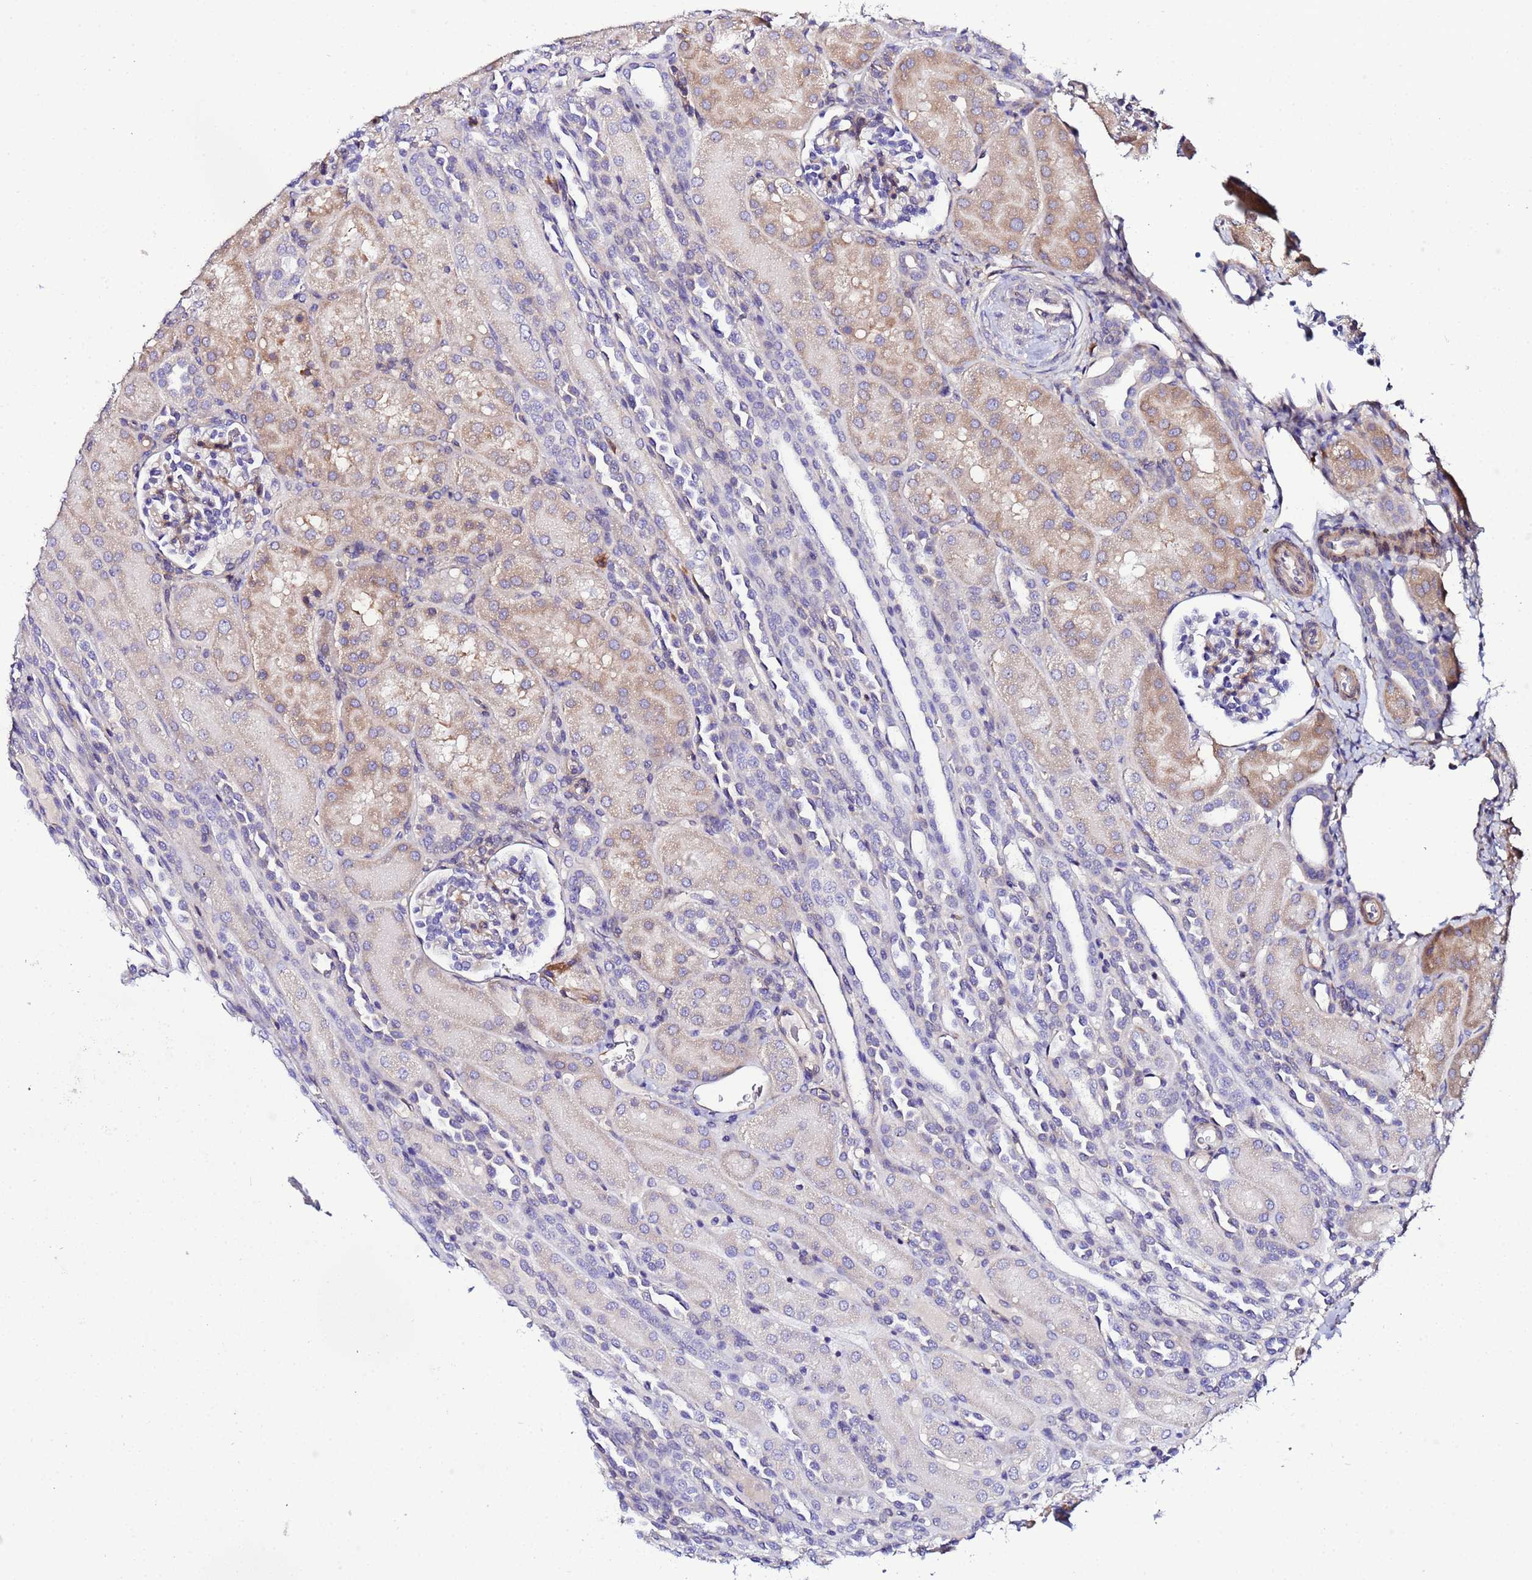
{"staining": {"intensity": "weak", "quantity": "25%-75%", "location": "cytoplasmic/membranous"}, "tissue": "kidney", "cell_type": "Cells in glomeruli", "image_type": "normal", "snomed": [{"axis": "morphology", "description": "Normal tissue, NOS"}, {"axis": "topography", "description": "Kidney"}], "caption": "High-magnification brightfield microscopy of unremarkable kidney stained with DAB (3,3'-diaminobenzidine) (brown) and counterstained with hematoxylin (blue). cells in glomeruli exhibit weak cytoplasmic/membranous staining is present in approximately25%-75% of cells. (DAB = brown stain, brightfield microscopy at high magnification).", "gene": "JRKL", "patient": {"sex": "male", "age": 1}}